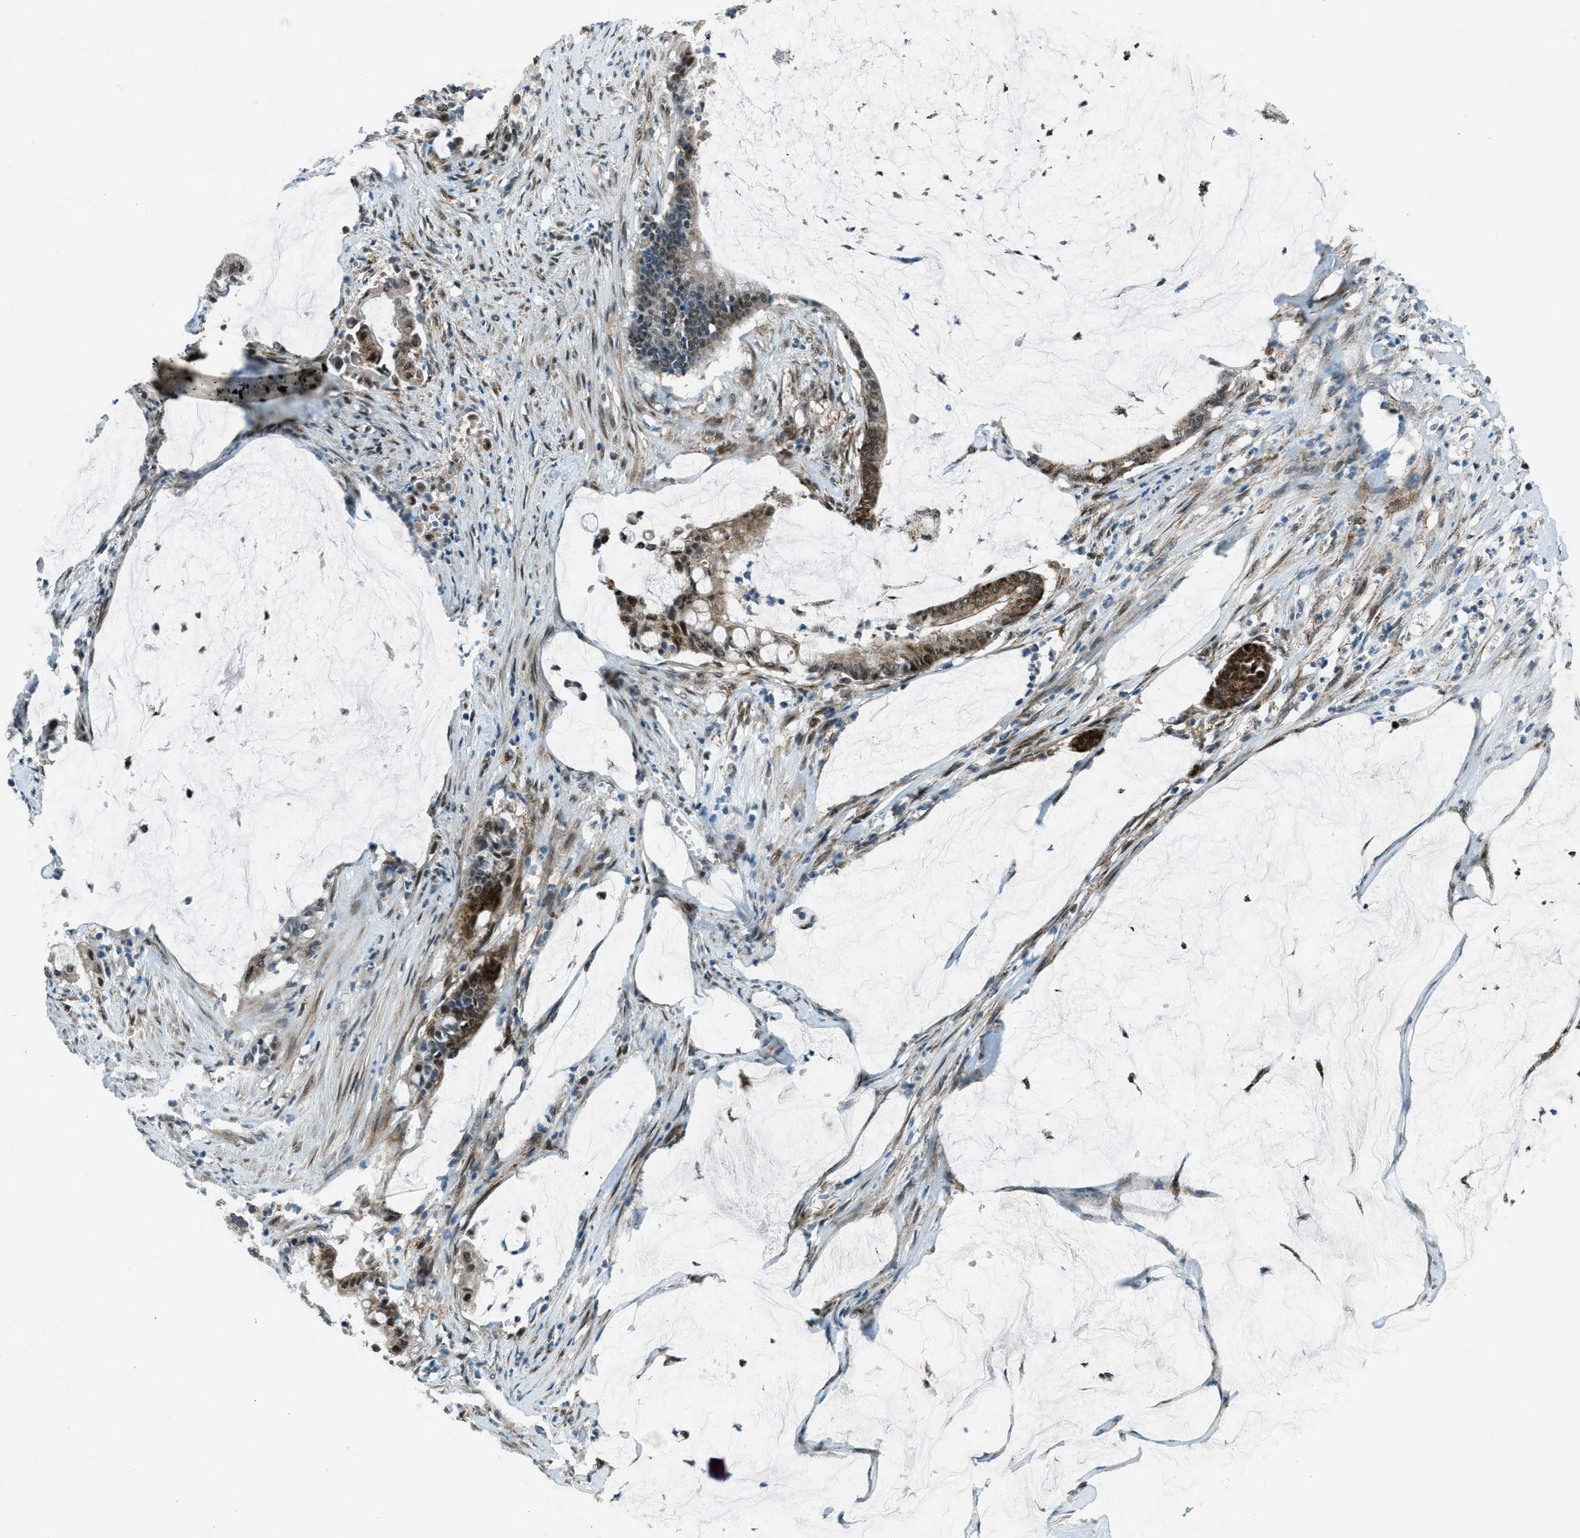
{"staining": {"intensity": "weak", "quantity": "25%-75%", "location": "nuclear"}, "tissue": "pancreatic cancer", "cell_type": "Tumor cells", "image_type": "cancer", "snomed": [{"axis": "morphology", "description": "Adenocarcinoma, NOS"}, {"axis": "topography", "description": "Pancreas"}], "caption": "Approximately 25%-75% of tumor cells in human adenocarcinoma (pancreatic) demonstrate weak nuclear protein staining as visualized by brown immunohistochemical staining.", "gene": "NPEPL1", "patient": {"sex": "male", "age": 41}}